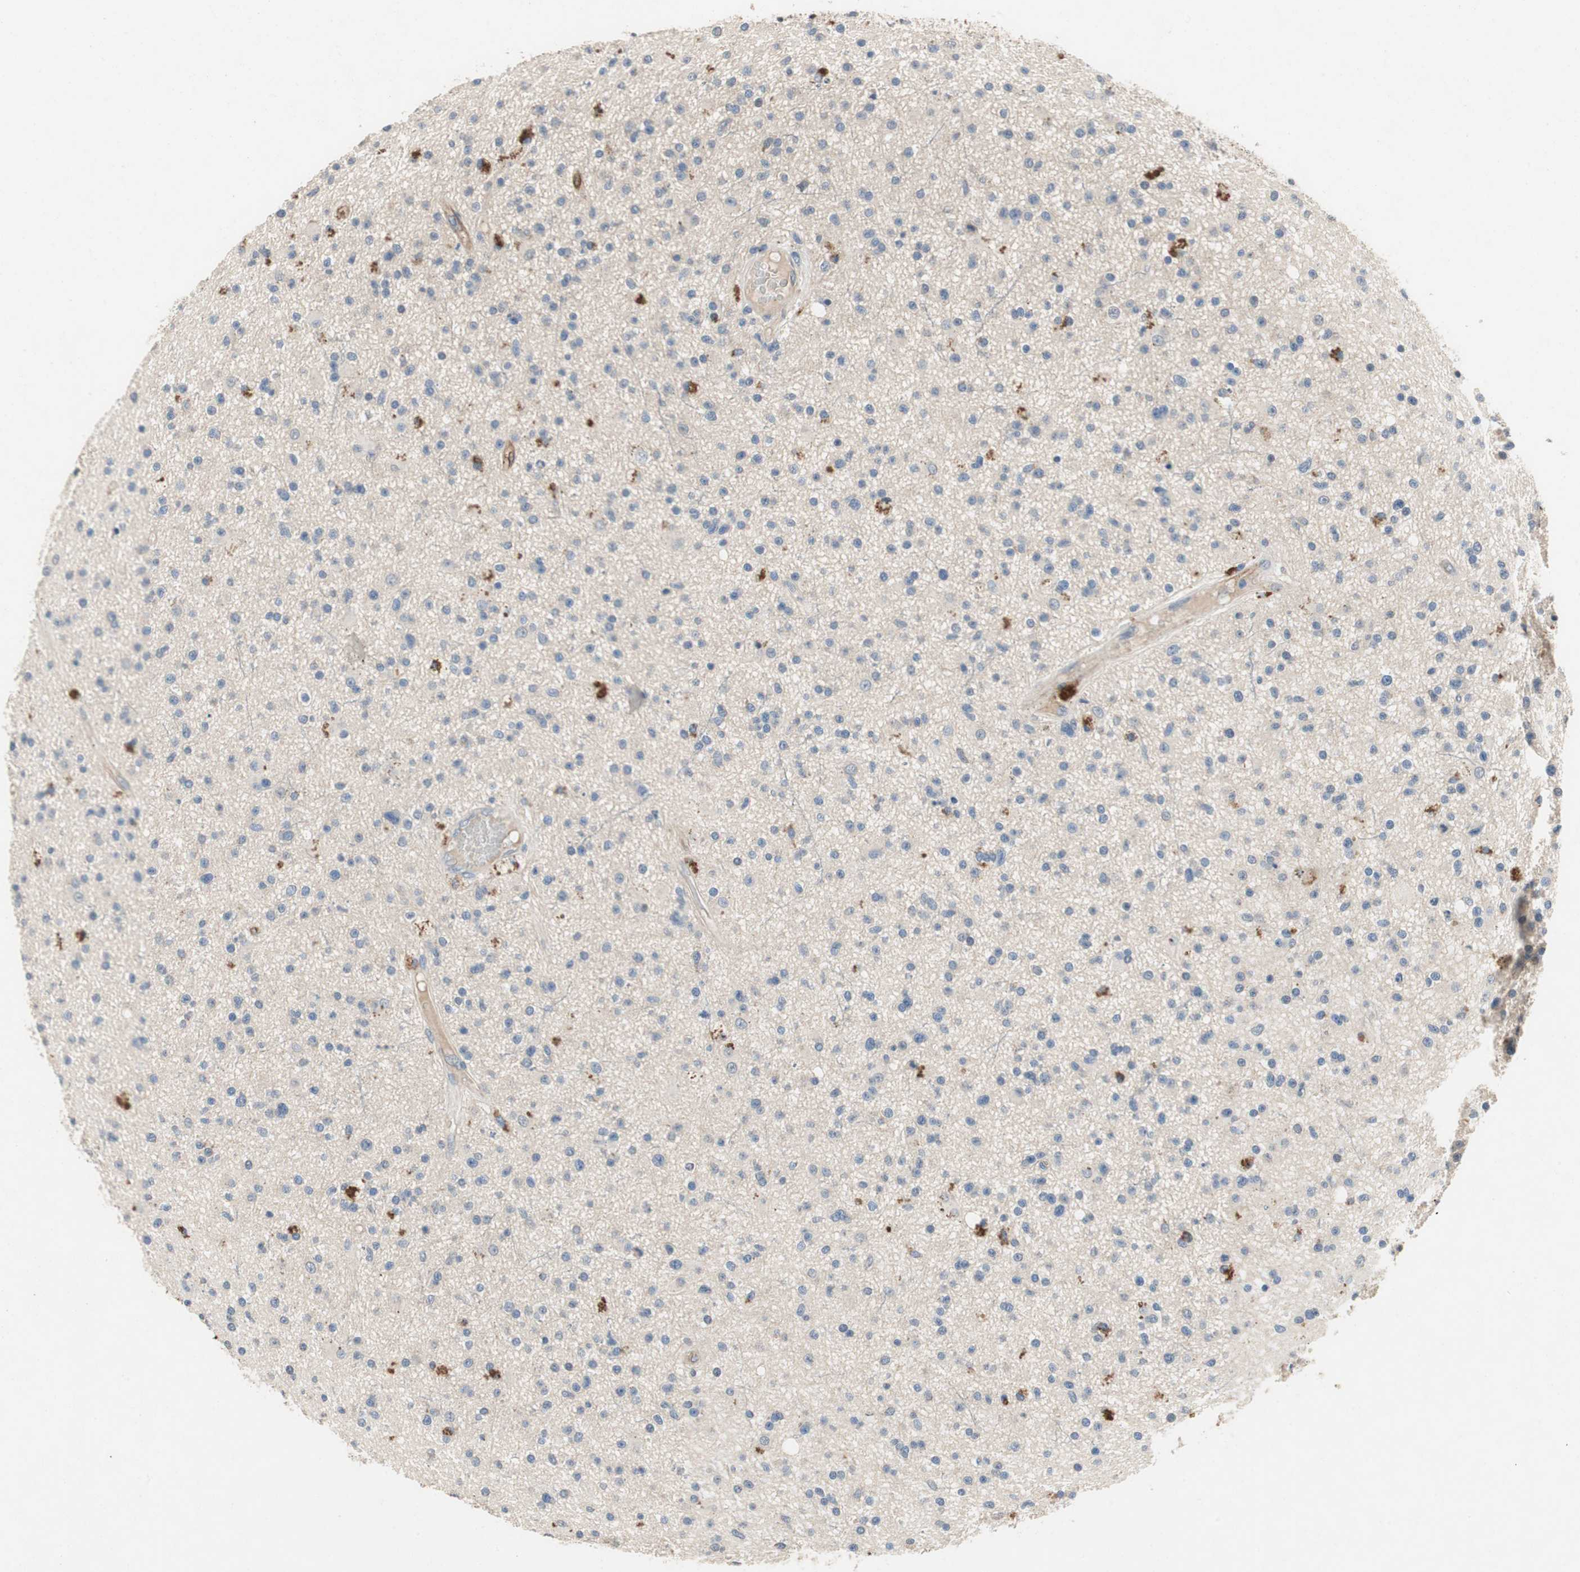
{"staining": {"intensity": "moderate", "quantity": "<25%", "location": "cytoplasmic/membranous"}, "tissue": "glioma", "cell_type": "Tumor cells", "image_type": "cancer", "snomed": [{"axis": "morphology", "description": "Glioma, malignant, High grade"}, {"axis": "topography", "description": "Brain"}], "caption": "Human glioma stained for a protein (brown) exhibits moderate cytoplasmic/membranous positive expression in approximately <25% of tumor cells.", "gene": "ALPL", "patient": {"sex": "male", "age": 33}}